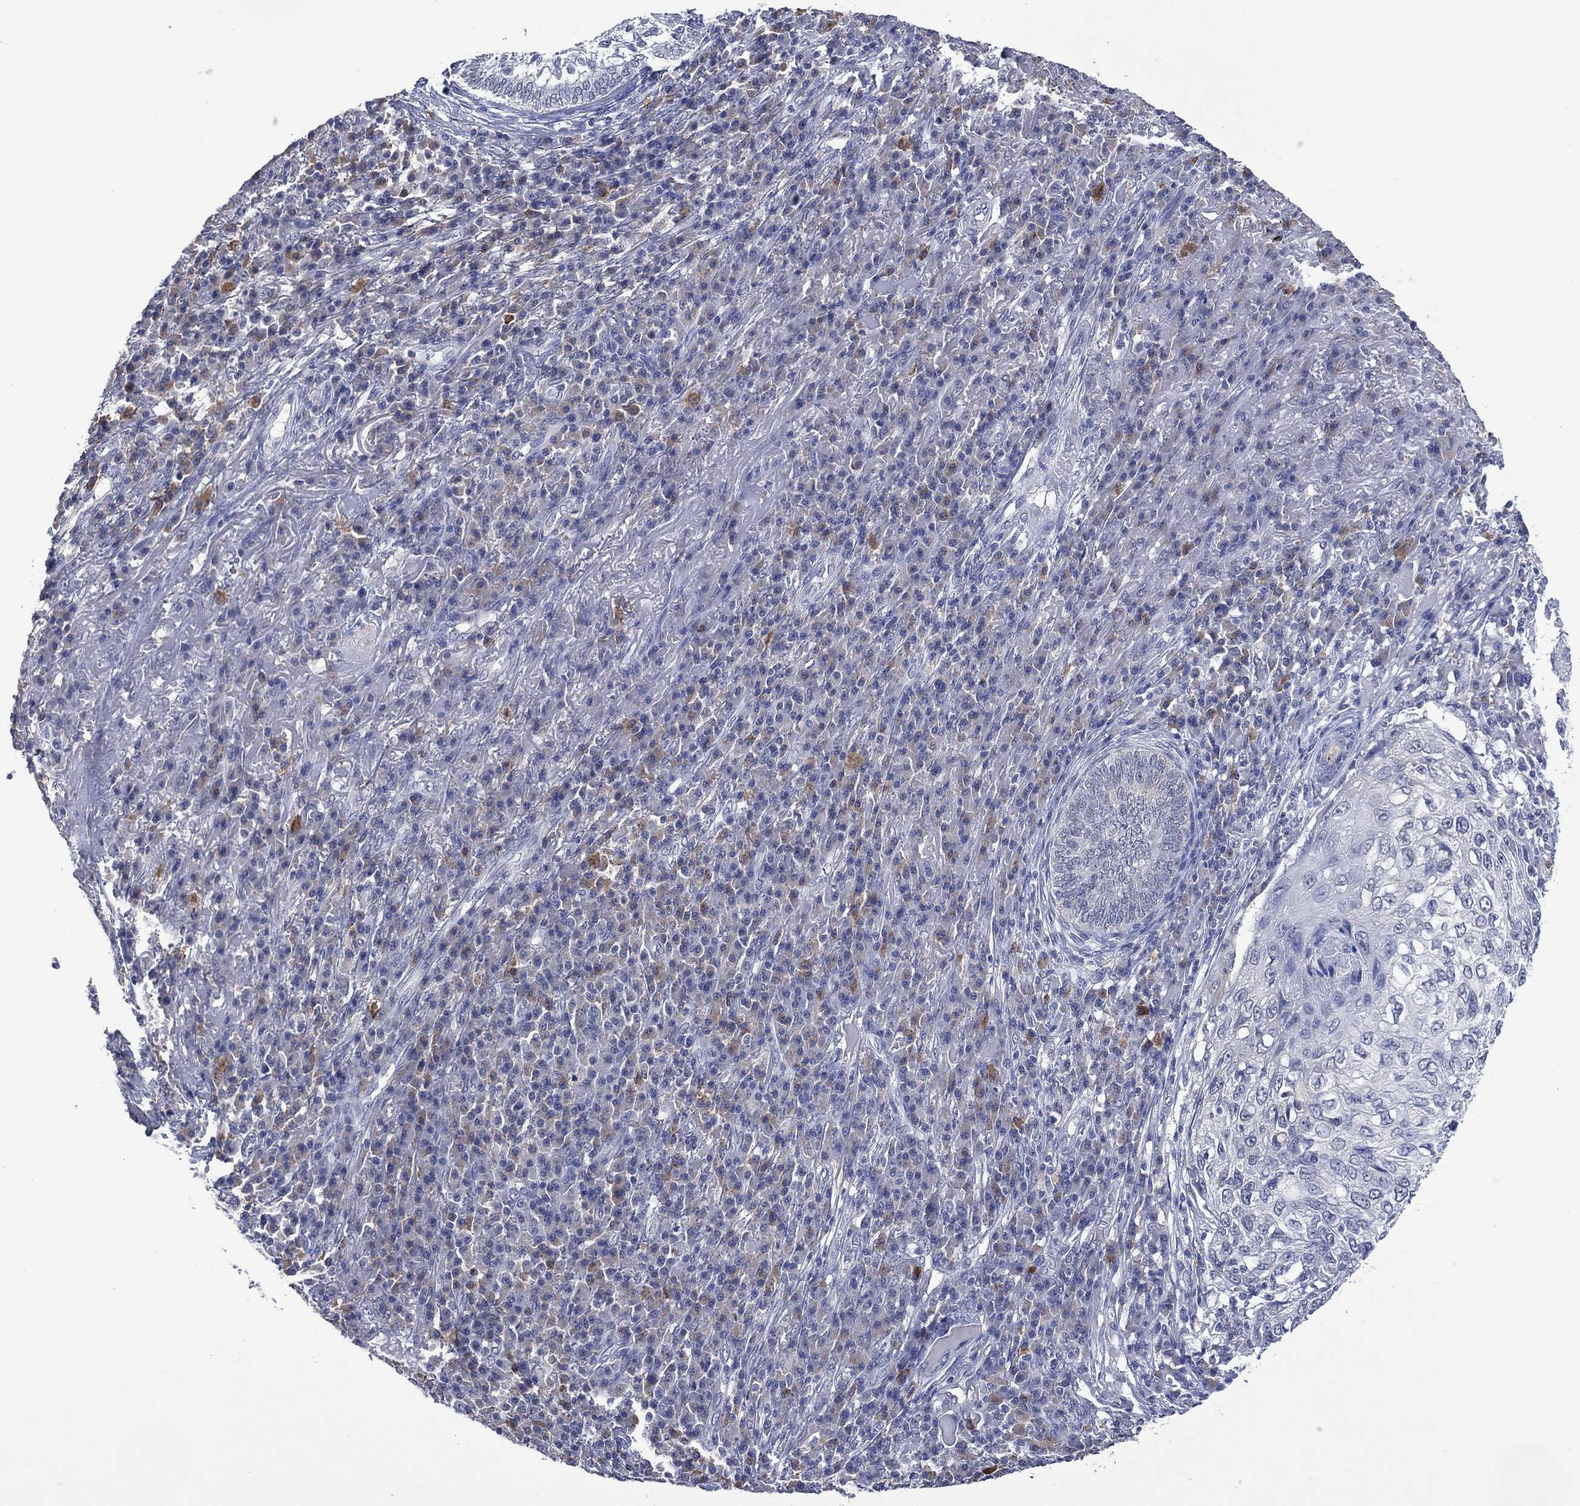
{"staining": {"intensity": "negative", "quantity": "none", "location": "none"}, "tissue": "skin cancer", "cell_type": "Tumor cells", "image_type": "cancer", "snomed": [{"axis": "morphology", "description": "Squamous cell carcinoma, NOS"}, {"axis": "topography", "description": "Skin"}], "caption": "Image shows no protein expression in tumor cells of skin cancer (squamous cell carcinoma) tissue.", "gene": "ASB10", "patient": {"sex": "male", "age": 92}}